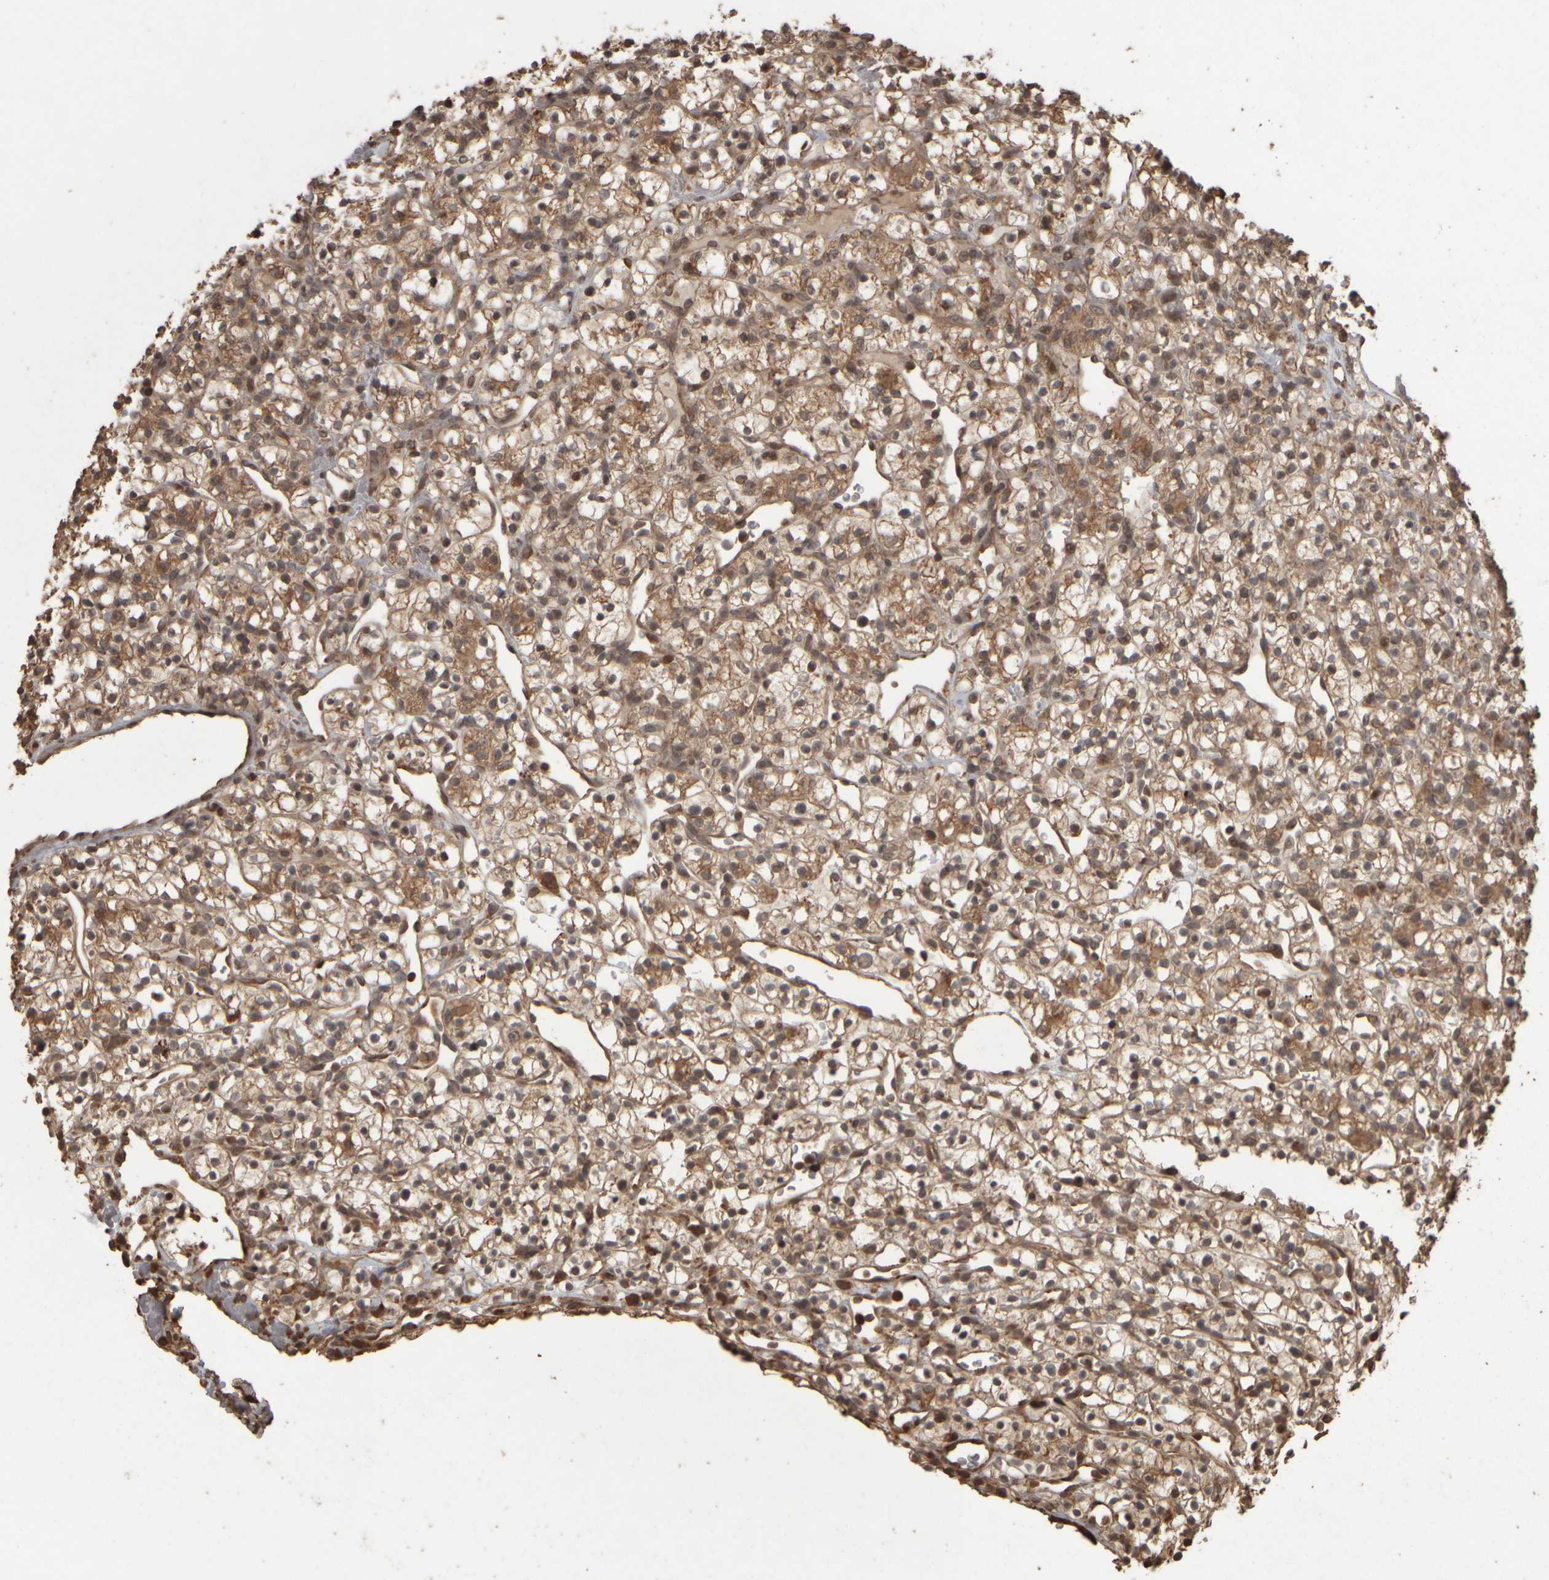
{"staining": {"intensity": "moderate", "quantity": ">75%", "location": "cytoplasmic/membranous"}, "tissue": "renal cancer", "cell_type": "Tumor cells", "image_type": "cancer", "snomed": [{"axis": "morphology", "description": "Adenocarcinoma, NOS"}, {"axis": "topography", "description": "Kidney"}], "caption": "This is an image of immunohistochemistry (IHC) staining of adenocarcinoma (renal), which shows moderate expression in the cytoplasmic/membranous of tumor cells.", "gene": "AGBL3", "patient": {"sex": "female", "age": 57}}